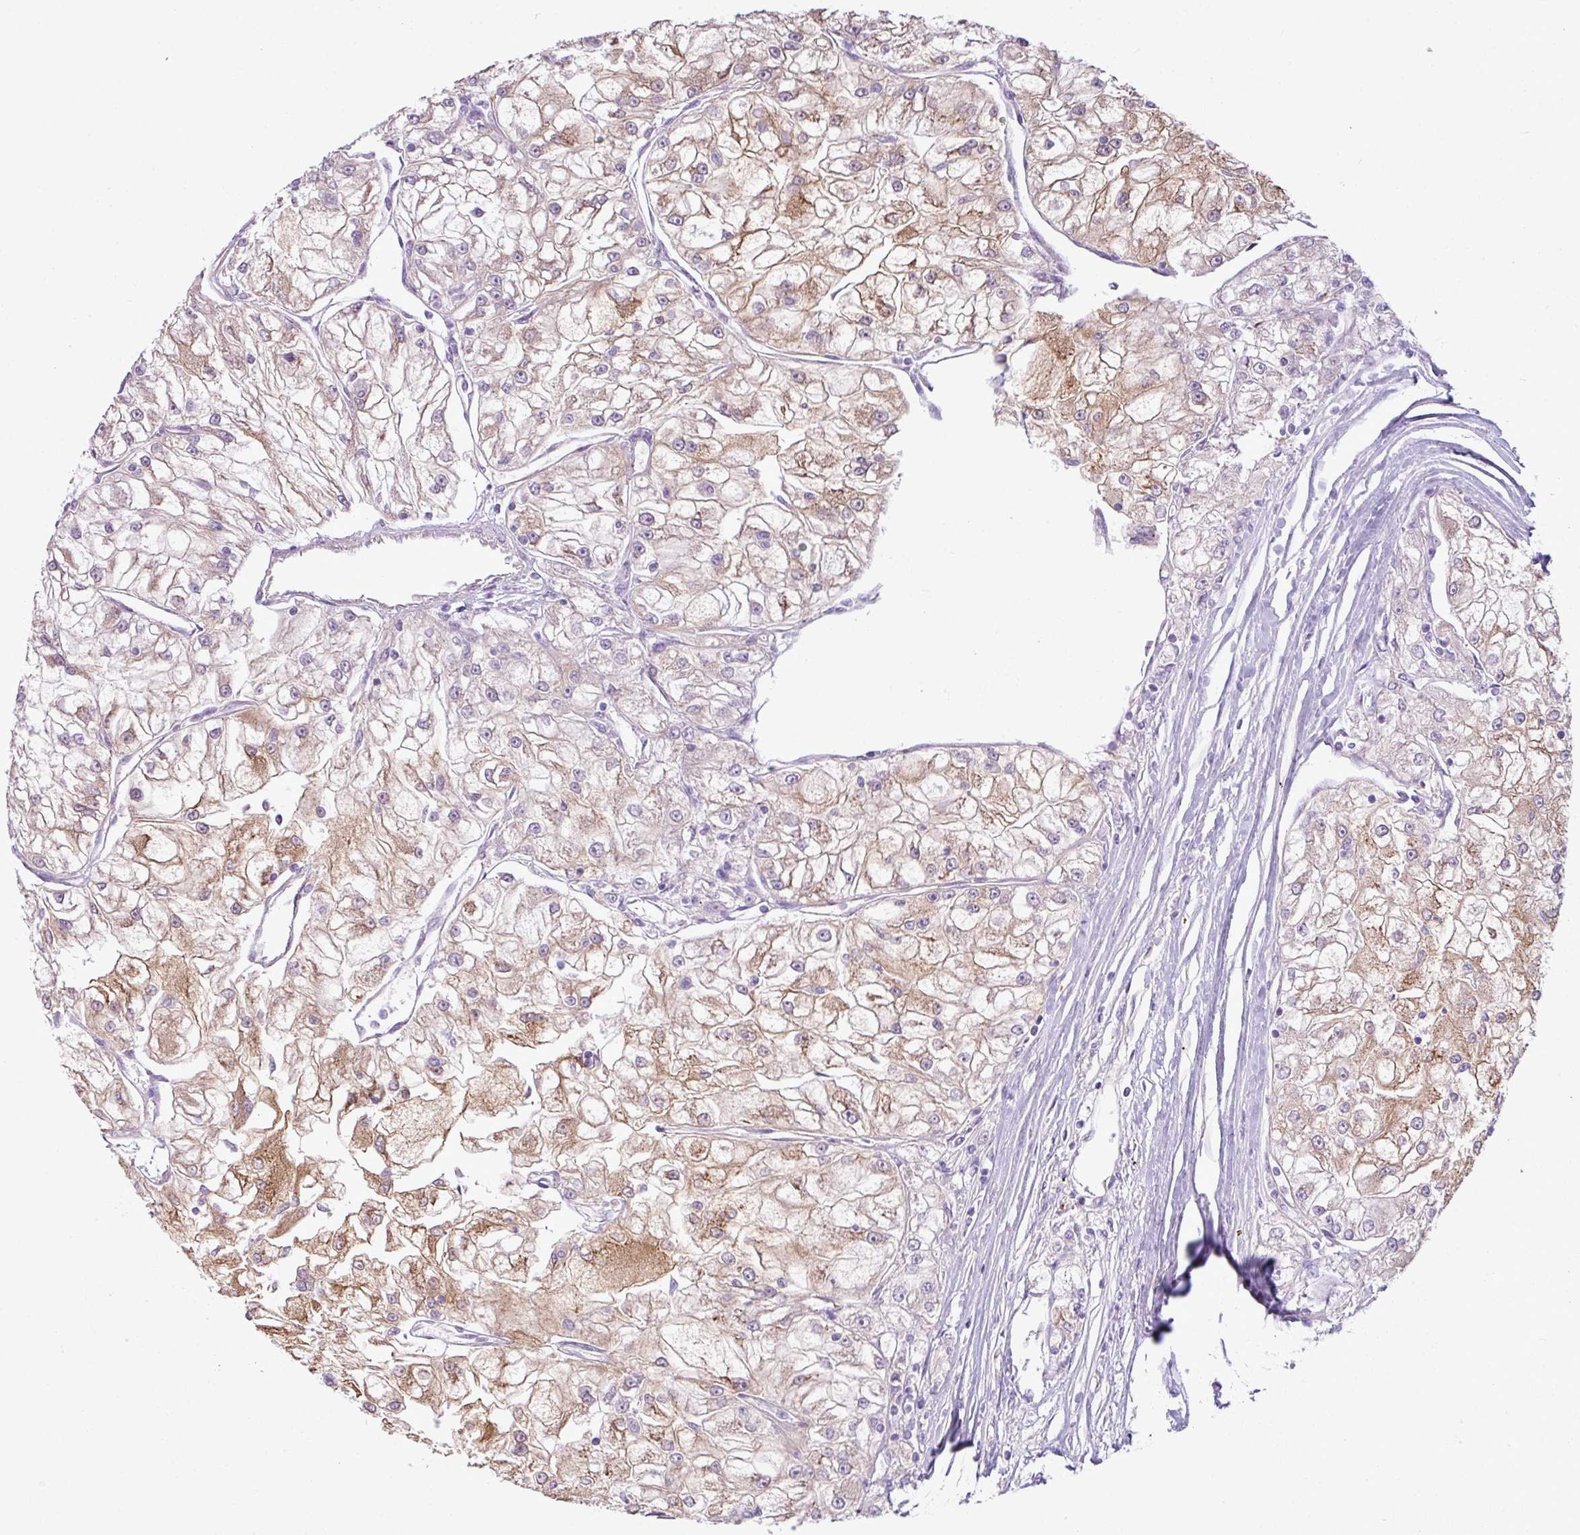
{"staining": {"intensity": "moderate", "quantity": "25%-75%", "location": "cytoplasmic/membranous"}, "tissue": "renal cancer", "cell_type": "Tumor cells", "image_type": "cancer", "snomed": [{"axis": "morphology", "description": "Adenocarcinoma, NOS"}, {"axis": "topography", "description": "Kidney"}], "caption": "Immunohistochemical staining of human renal cancer demonstrates medium levels of moderate cytoplasmic/membranous protein positivity in about 25%-75% of tumor cells. (brown staining indicates protein expression, while blue staining denotes nuclei).", "gene": "CAMK2B", "patient": {"sex": "female", "age": 72}}